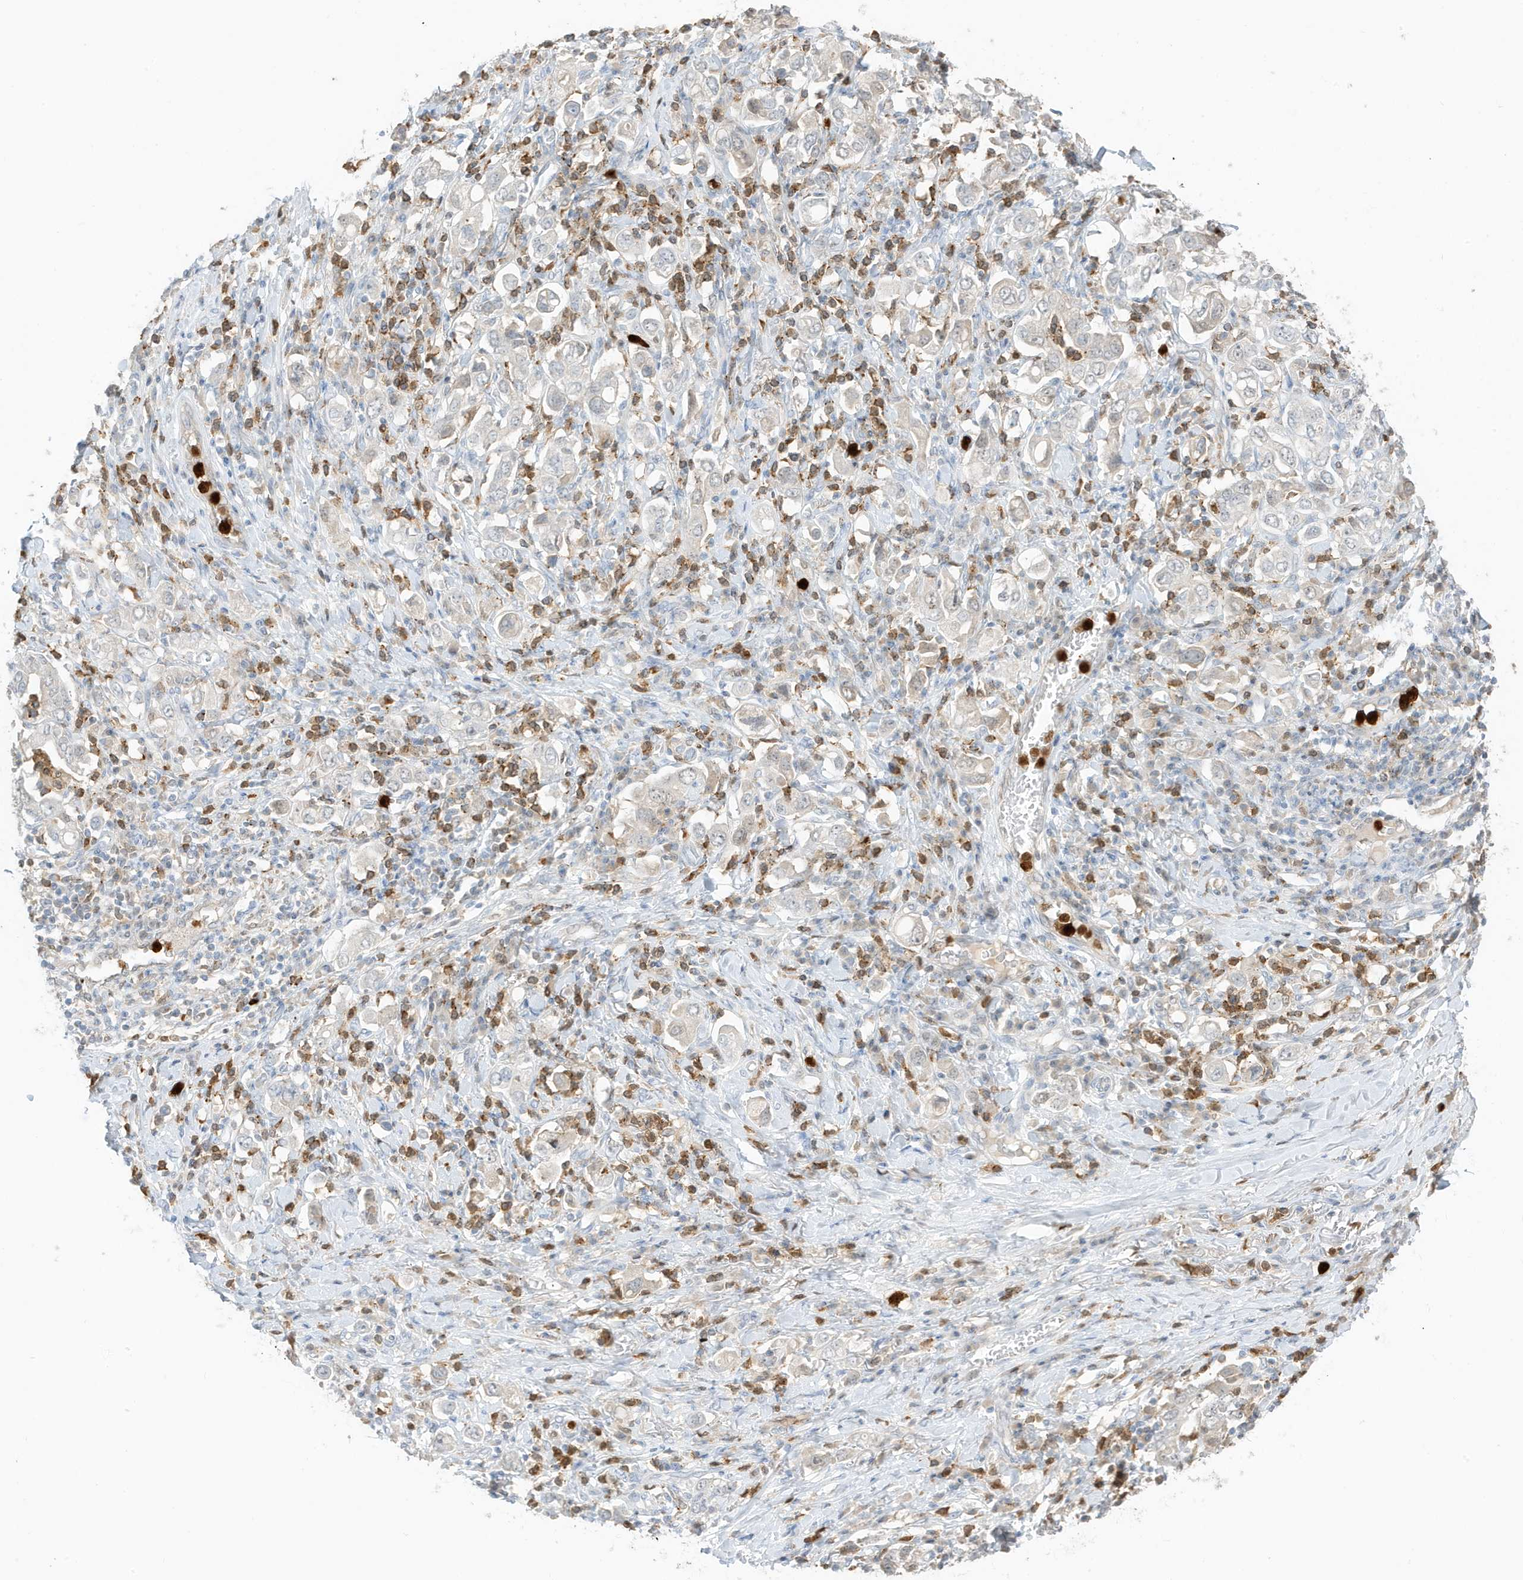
{"staining": {"intensity": "negative", "quantity": "none", "location": "none"}, "tissue": "stomach cancer", "cell_type": "Tumor cells", "image_type": "cancer", "snomed": [{"axis": "morphology", "description": "Adenocarcinoma, NOS"}, {"axis": "topography", "description": "Stomach, upper"}], "caption": "An immunohistochemistry photomicrograph of stomach cancer is shown. There is no staining in tumor cells of stomach cancer.", "gene": "GCA", "patient": {"sex": "male", "age": 62}}